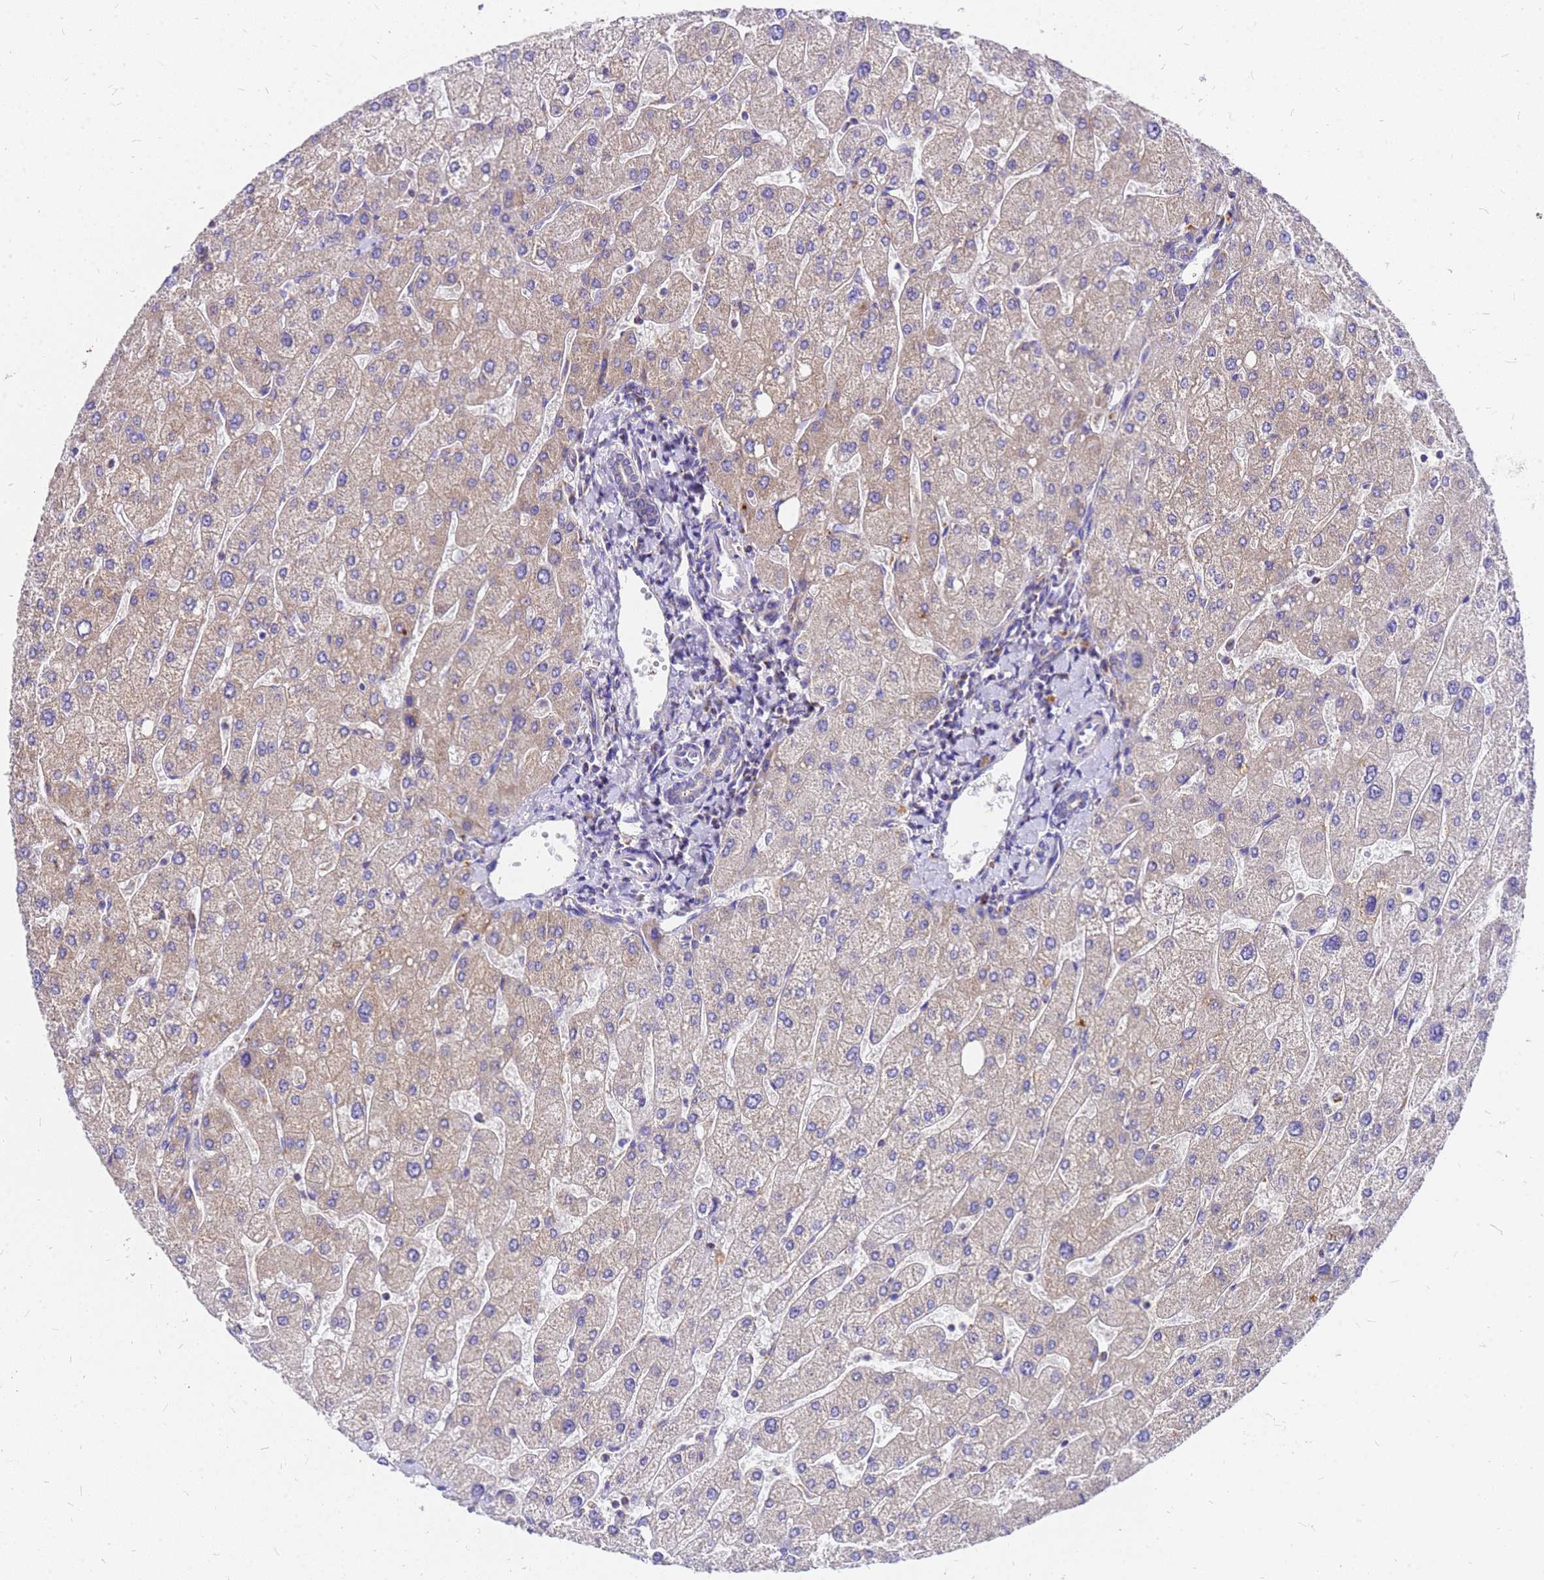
{"staining": {"intensity": "weak", "quantity": "<25%", "location": "cytoplasmic/membranous"}, "tissue": "liver", "cell_type": "Cholangiocytes", "image_type": "normal", "snomed": [{"axis": "morphology", "description": "Normal tissue, NOS"}, {"axis": "topography", "description": "Liver"}], "caption": "Immunohistochemistry (IHC) micrograph of normal liver: human liver stained with DAB (3,3'-diaminobenzidine) shows no significant protein expression in cholangiocytes.", "gene": "MRPS26", "patient": {"sex": "male", "age": 55}}